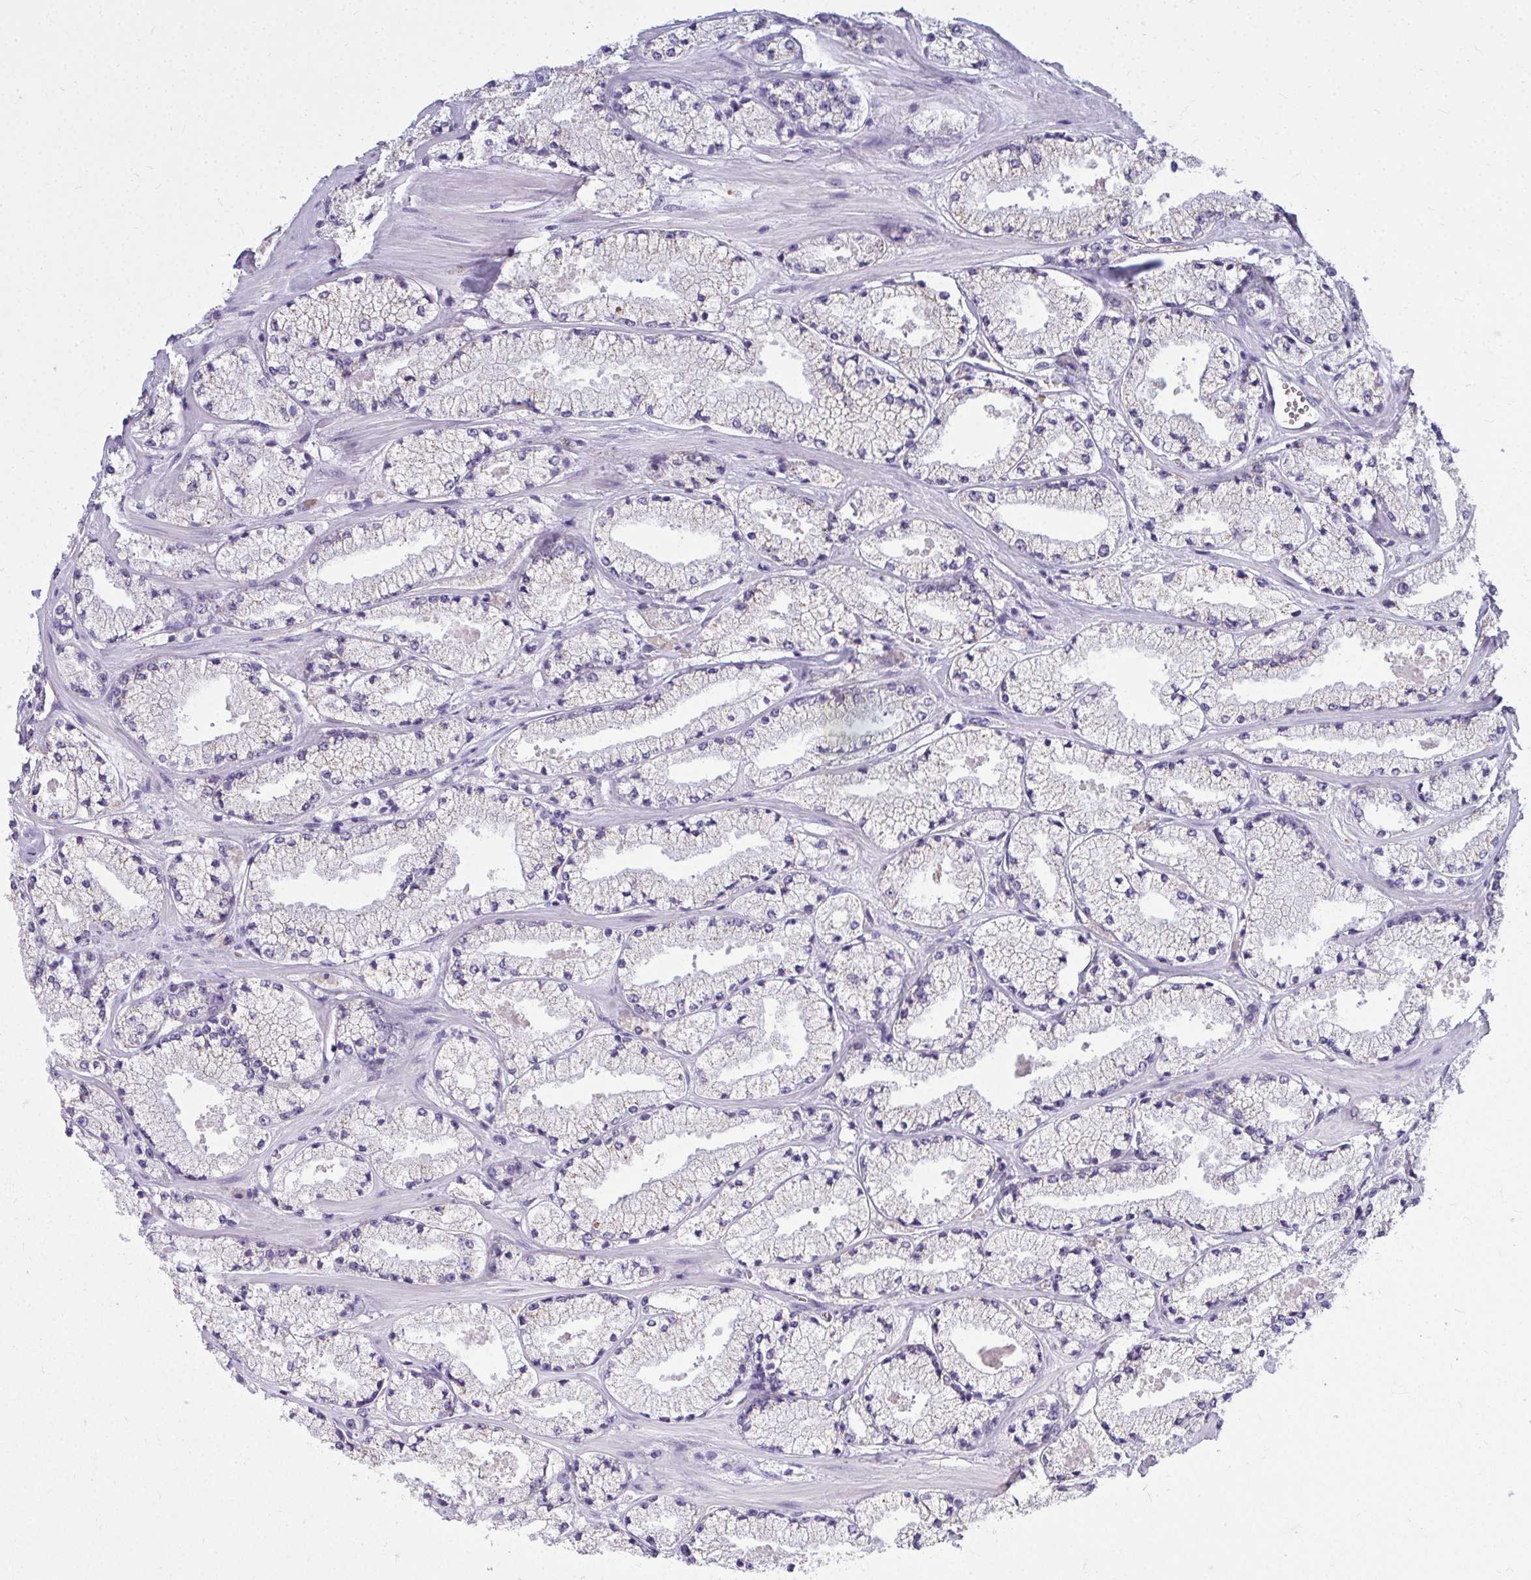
{"staining": {"intensity": "weak", "quantity": "<25%", "location": "cytoplasmic/membranous"}, "tissue": "prostate cancer", "cell_type": "Tumor cells", "image_type": "cancer", "snomed": [{"axis": "morphology", "description": "Adenocarcinoma, High grade"}, {"axis": "topography", "description": "Prostate"}], "caption": "Prostate cancer (adenocarcinoma (high-grade)) stained for a protein using immunohistochemistry (IHC) demonstrates no expression tumor cells.", "gene": "QDPR", "patient": {"sex": "male", "age": 63}}